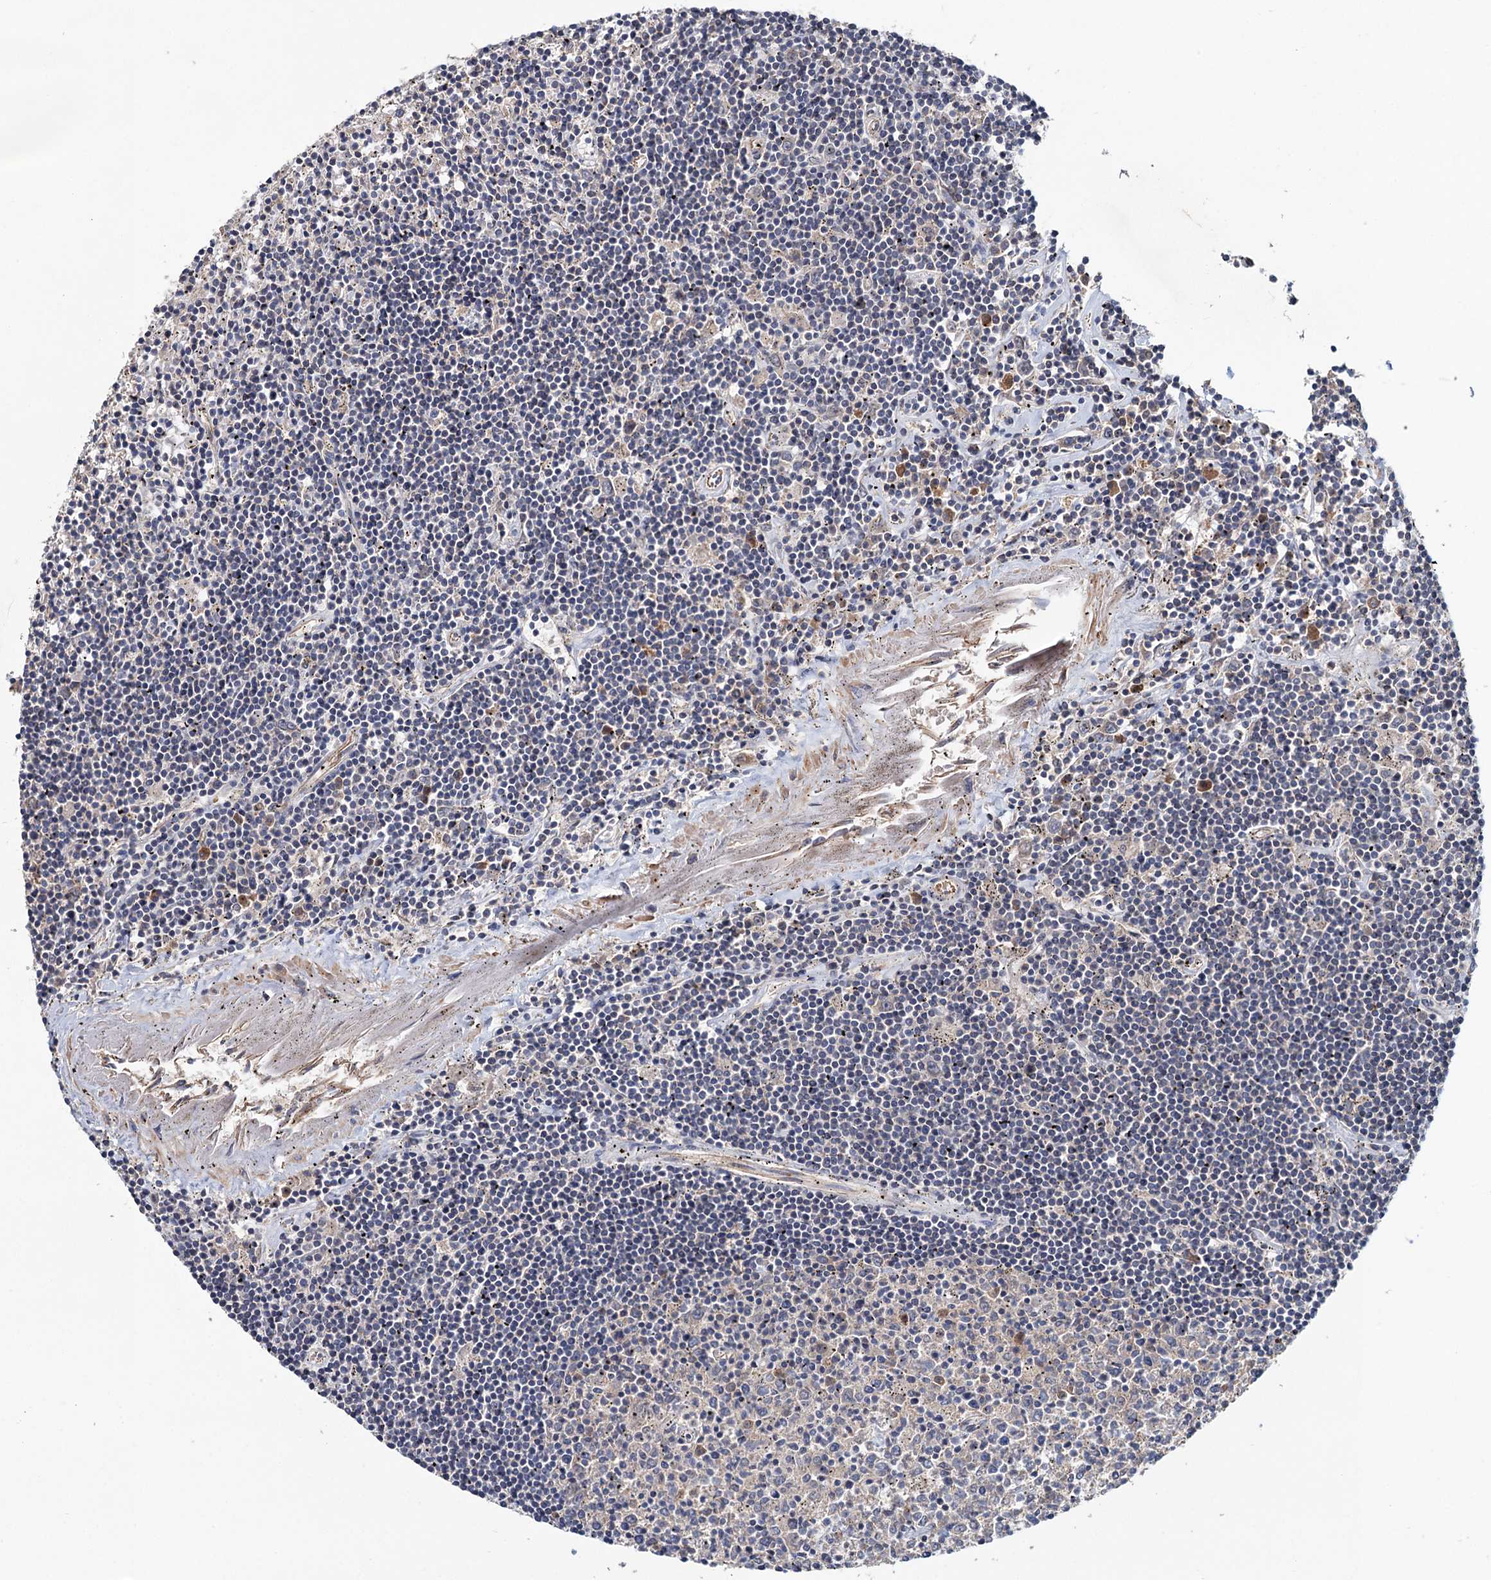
{"staining": {"intensity": "negative", "quantity": "none", "location": "none"}, "tissue": "lymphoma", "cell_type": "Tumor cells", "image_type": "cancer", "snomed": [{"axis": "morphology", "description": "Malignant lymphoma, non-Hodgkin's type, Low grade"}, {"axis": "topography", "description": "Spleen"}], "caption": "Tumor cells show no significant protein staining in low-grade malignant lymphoma, non-Hodgkin's type.", "gene": "MTRR", "patient": {"sex": "male", "age": 76}}